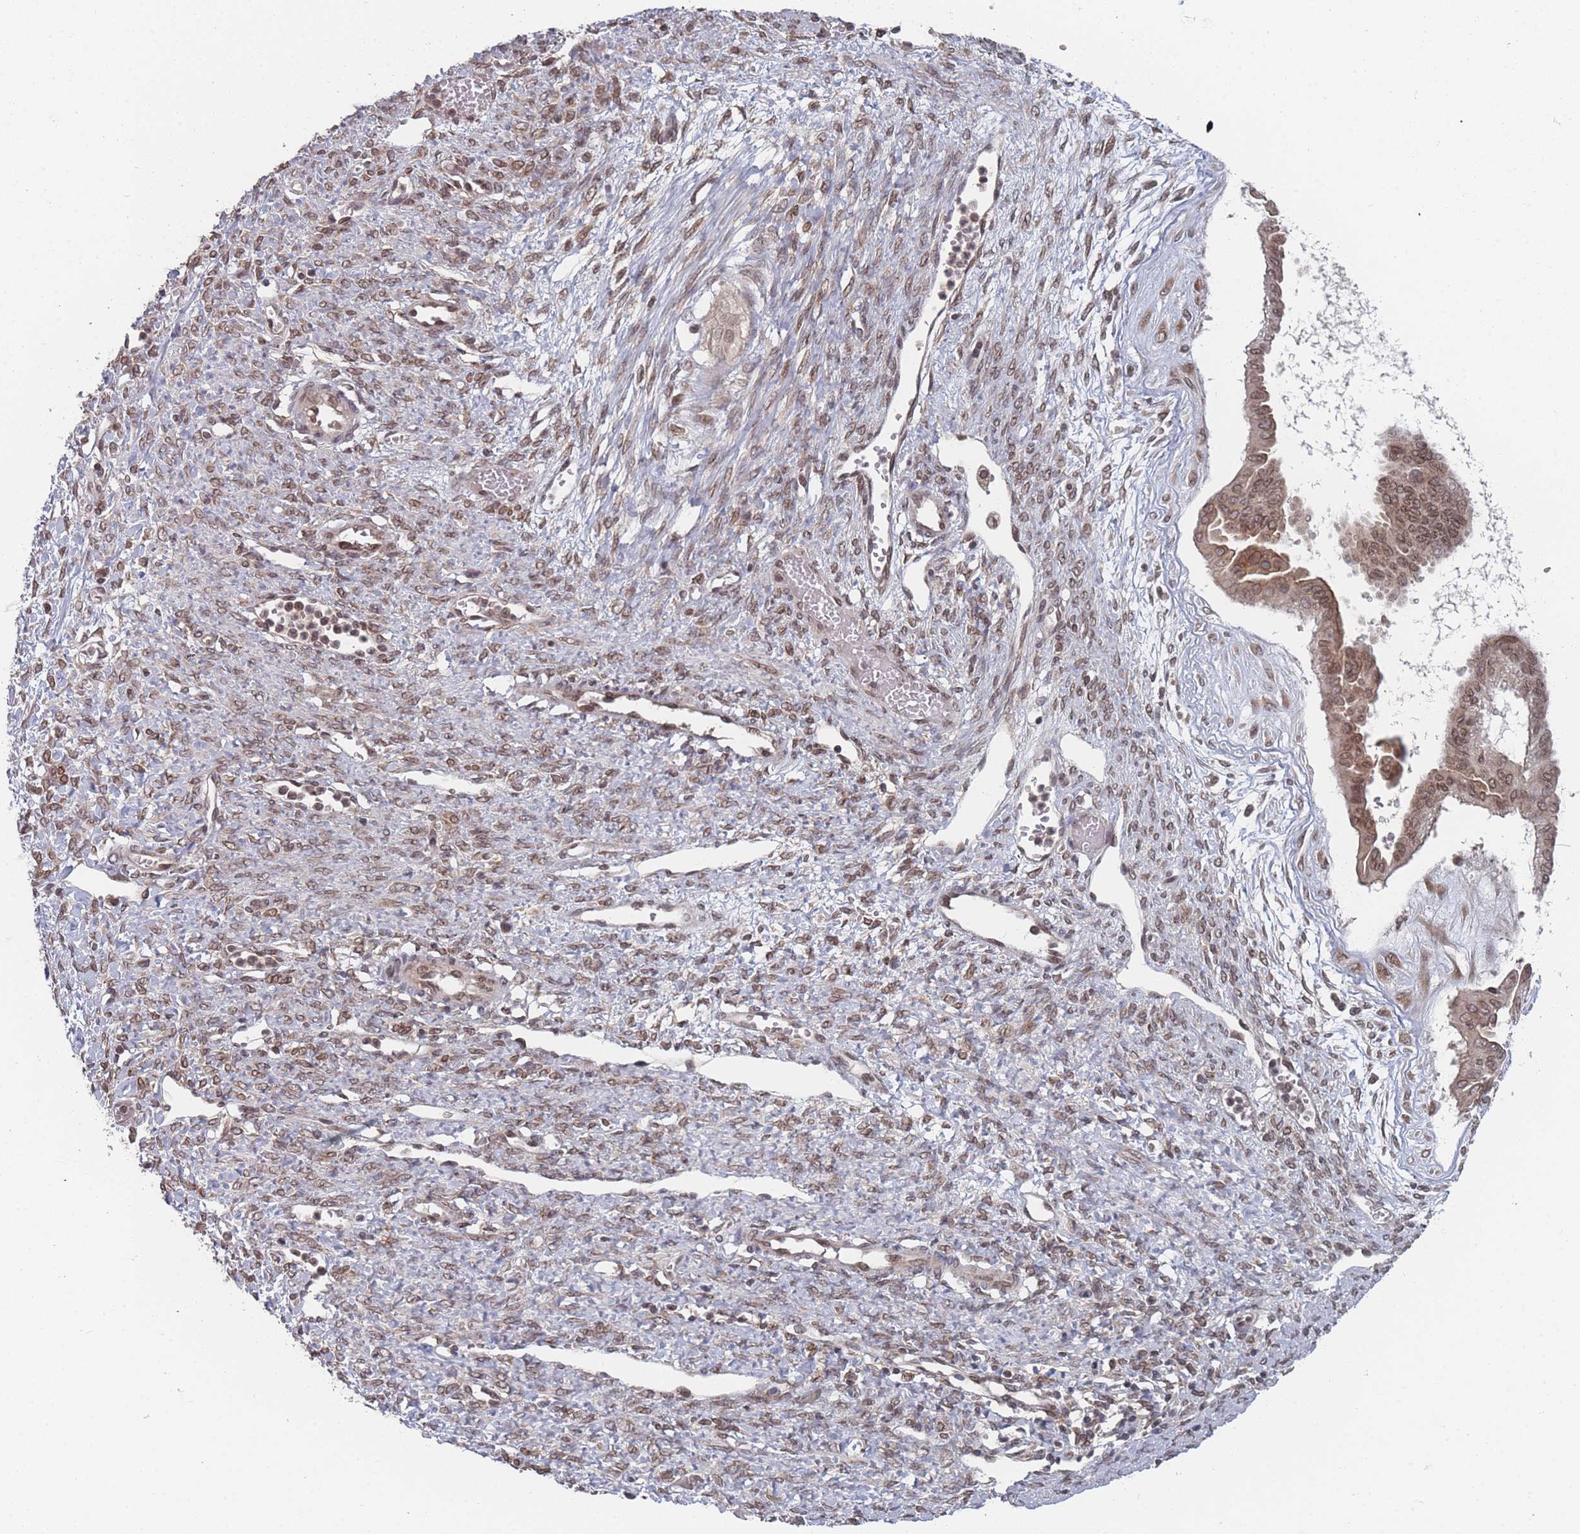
{"staining": {"intensity": "moderate", "quantity": ">75%", "location": "cytoplasmic/membranous,nuclear"}, "tissue": "ovarian cancer", "cell_type": "Tumor cells", "image_type": "cancer", "snomed": [{"axis": "morphology", "description": "Cystadenocarcinoma, mucinous, NOS"}, {"axis": "topography", "description": "Ovary"}], "caption": "Mucinous cystadenocarcinoma (ovarian) was stained to show a protein in brown. There is medium levels of moderate cytoplasmic/membranous and nuclear positivity in approximately >75% of tumor cells.", "gene": "TBC1D25", "patient": {"sex": "female", "age": 73}}